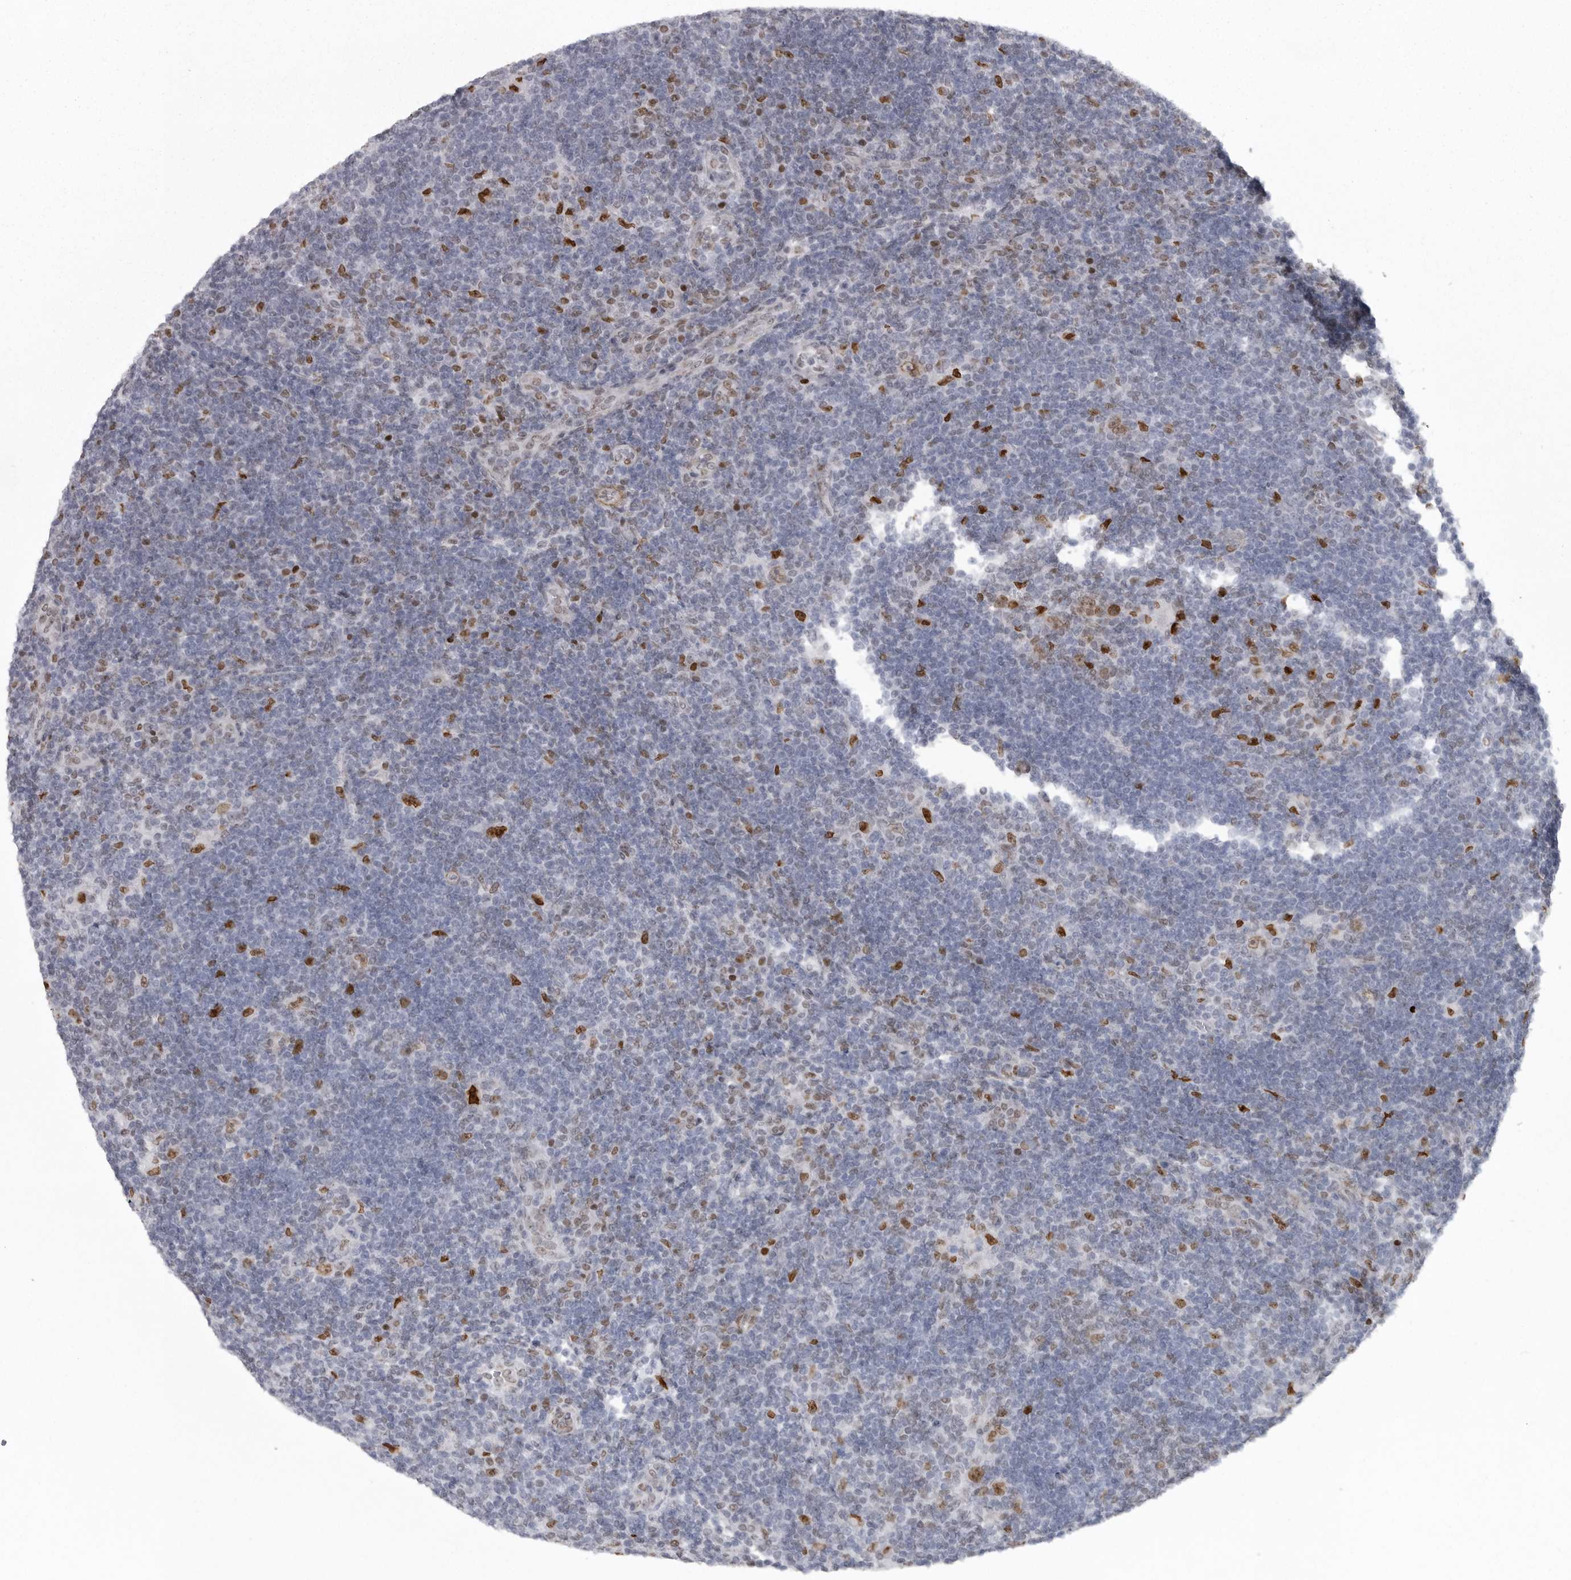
{"staining": {"intensity": "moderate", "quantity": ">75%", "location": "nuclear"}, "tissue": "lymphoma", "cell_type": "Tumor cells", "image_type": "cancer", "snomed": [{"axis": "morphology", "description": "Hodgkin's disease, NOS"}, {"axis": "topography", "description": "Lymph node"}], "caption": "Human Hodgkin's disease stained for a protein (brown) displays moderate nuclear positive expression in approximately >75% of tumor cells.", "gene": "HMGN3", "patient": {"sex": "female", "age": 57}}